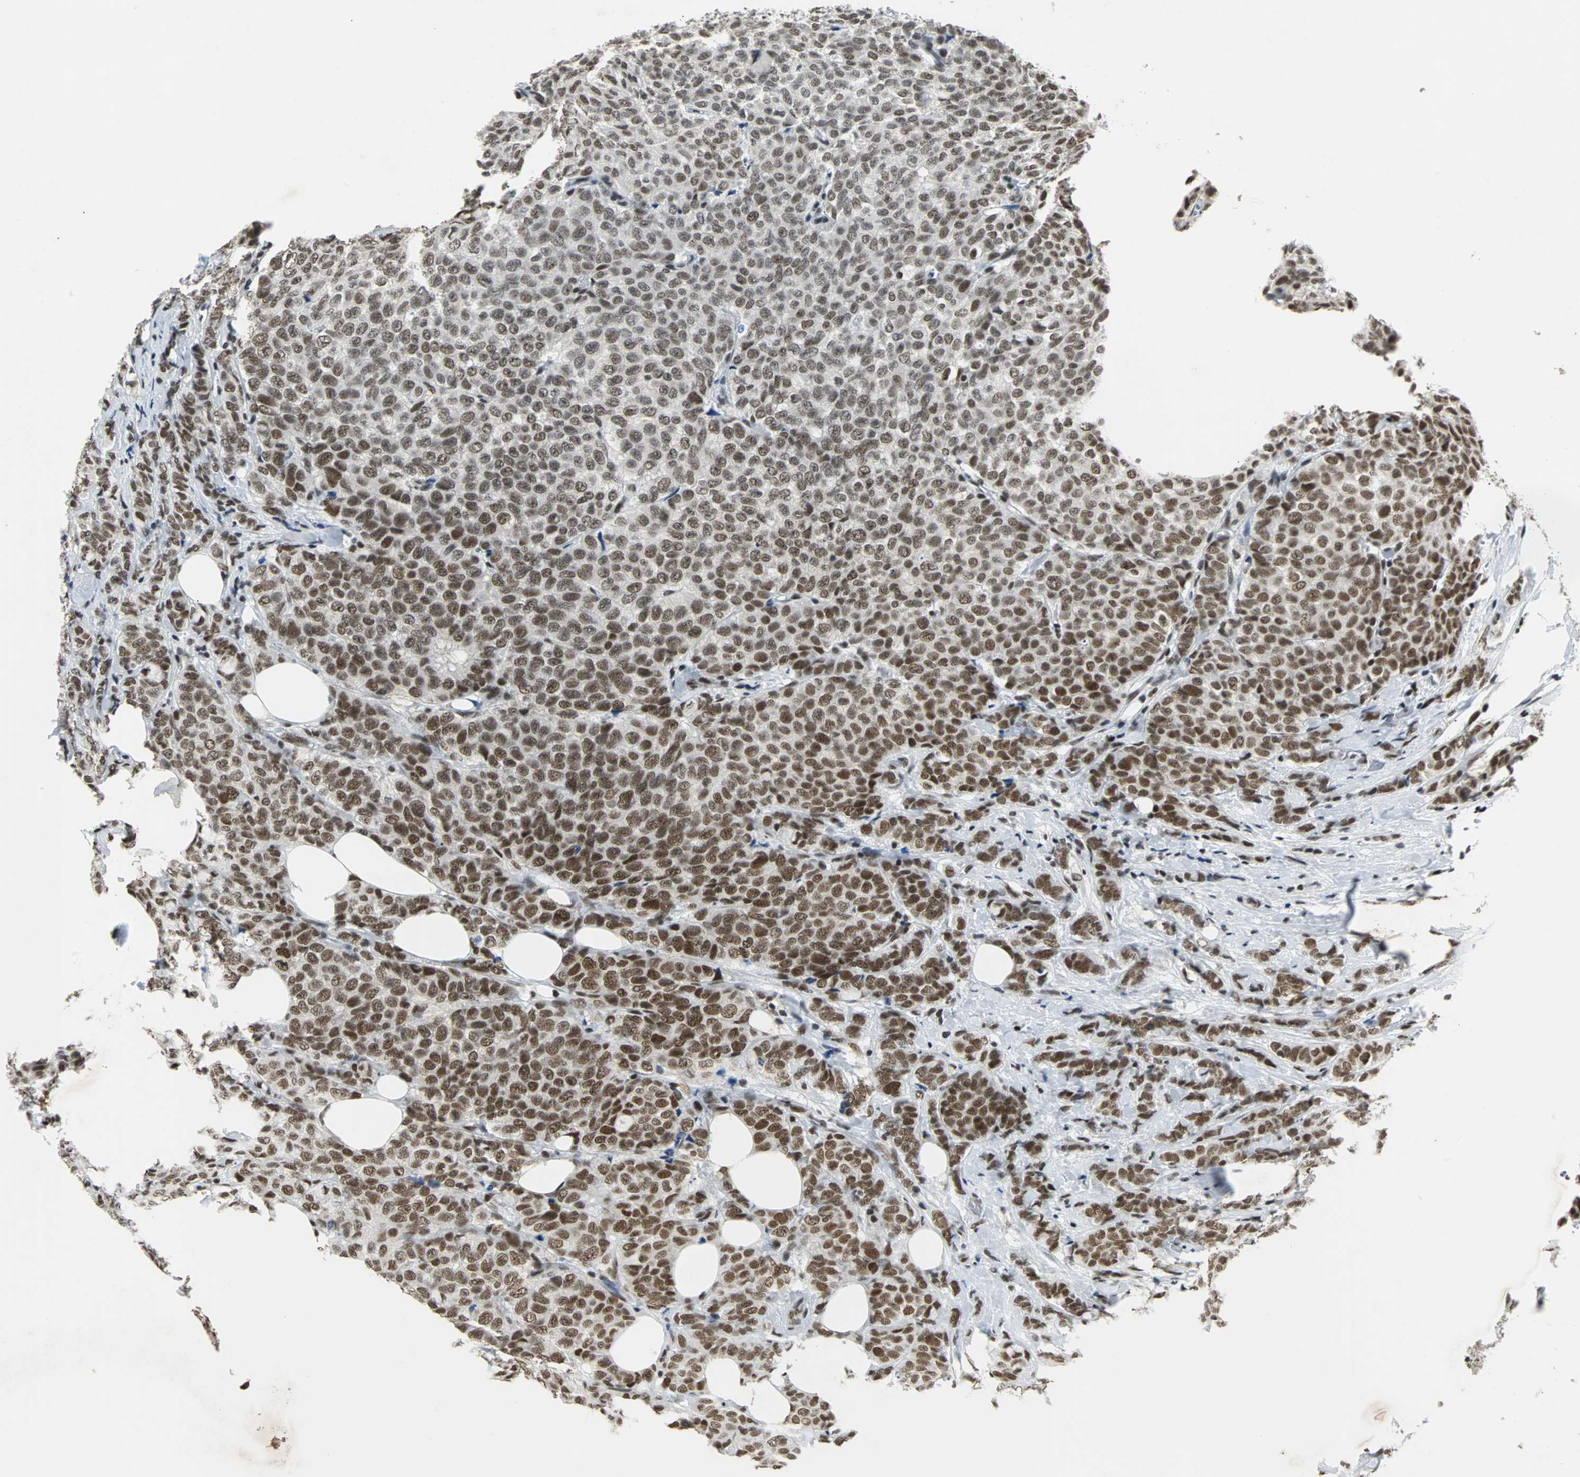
{"staining": {"intensity": "moderate", "quantity": ">75%", "location": "nuclear"}, "tissue": "breast cancer", "cell_type": "Tumor cells", "image_type": "cancer", "snomed": [{"axis": "morphology", "description": "Lobular carcinoma"}, {"axis": "topography", "description": "Breast"}], "caption": "Protein staining of breast cancer (lobular carcinoma) tissue shows moderate nuclear positivity in about >75% of tumor cells.", "gene": "GATAD2A", "patient": {"sex": "female", "age": 60}}